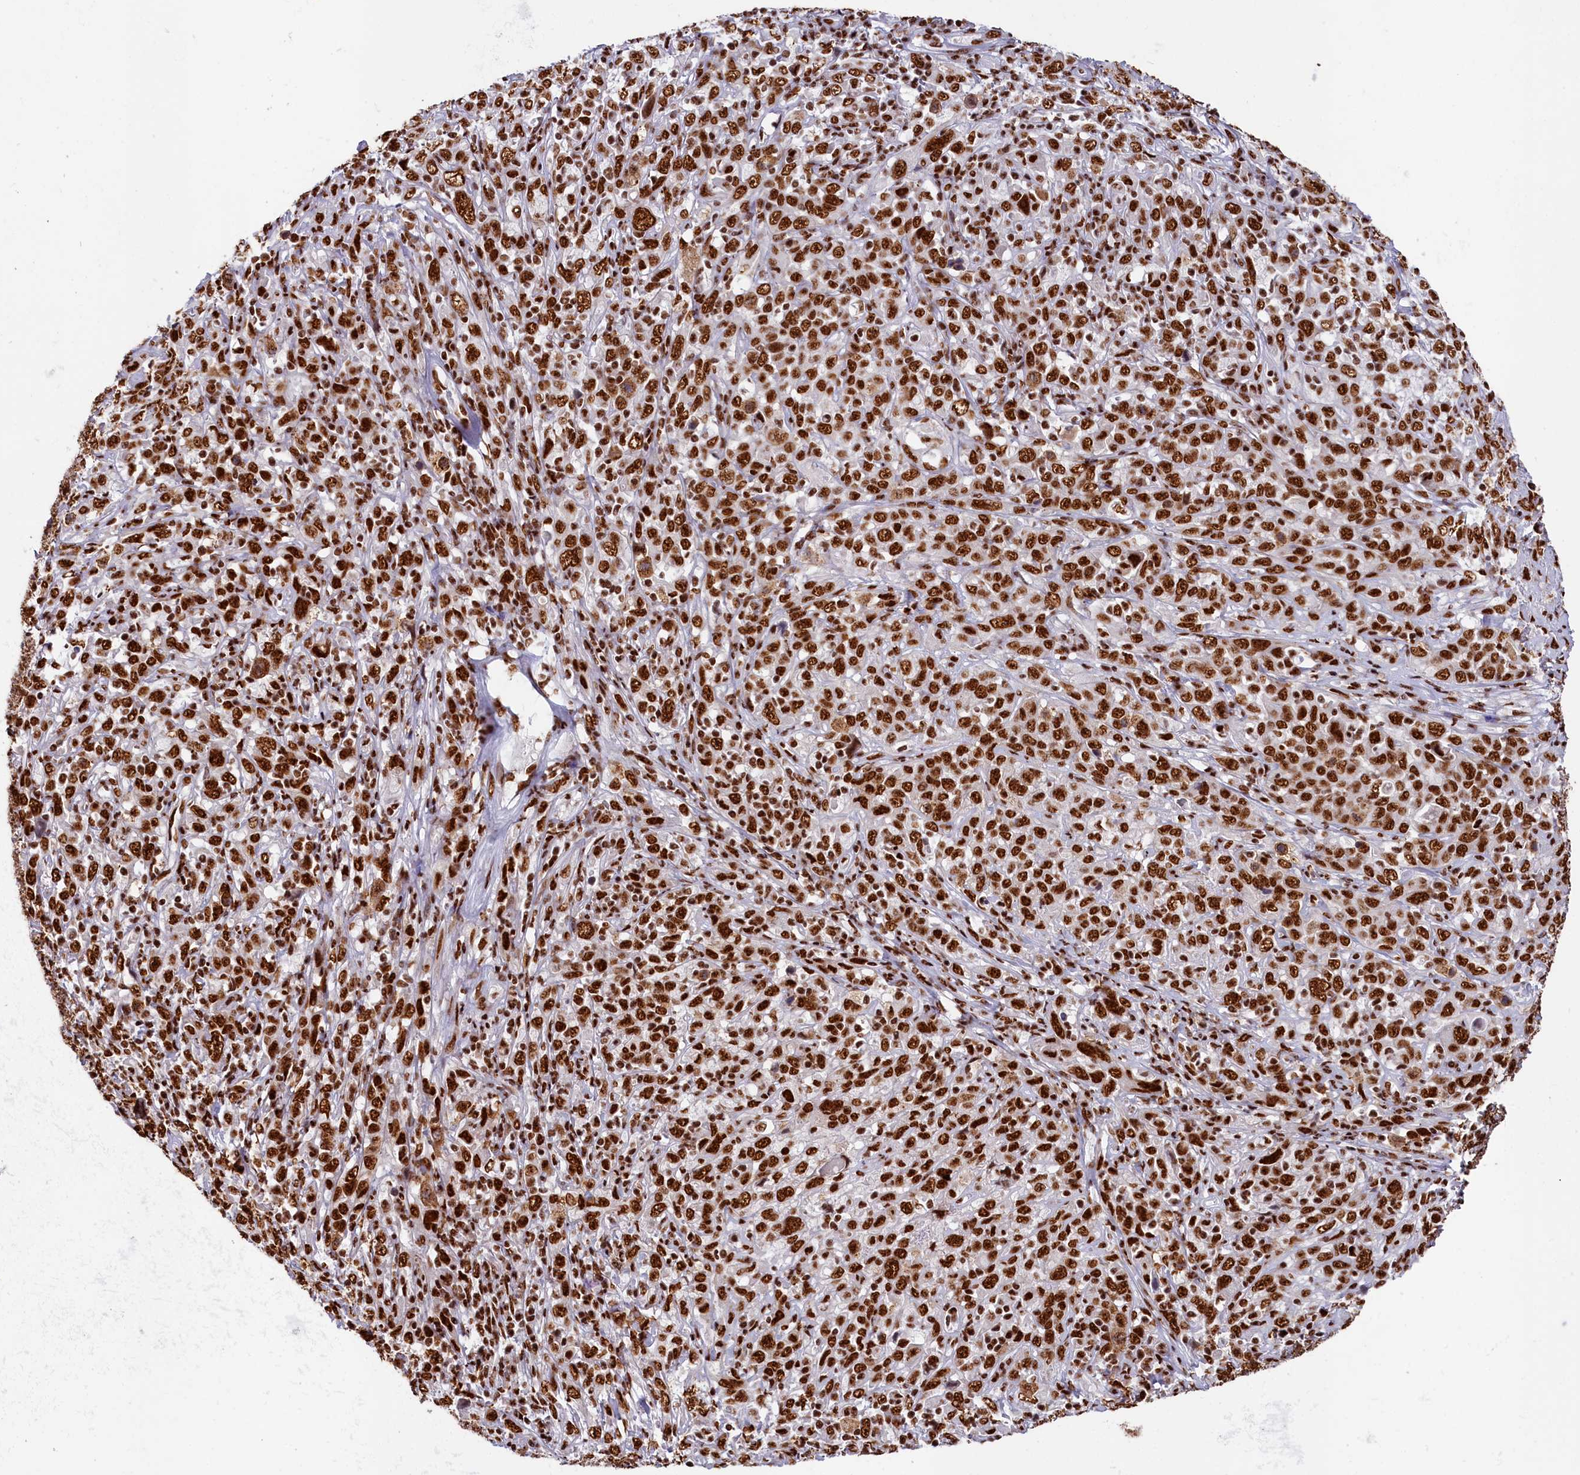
{"staining": {"intensity": "strong", "quantity": ">75%", "location": "nuclear"}, "tissue": "cervical cancer", "cell_type": "Tumor cells", "image_type": "cancer", "snomed": [{"axis": "morphology", "description": "Squamous cell carcinoma, NOS"}, {"axis": "topography", "description": "Cervix"}], "caption": "Strong nuclear staining for a protein is identified in about >75% of tumor cells of cervical cancer using immunohistochemistry.", "gene": "SNRNP70", "patient": {"sex": "female", "age": 46}}